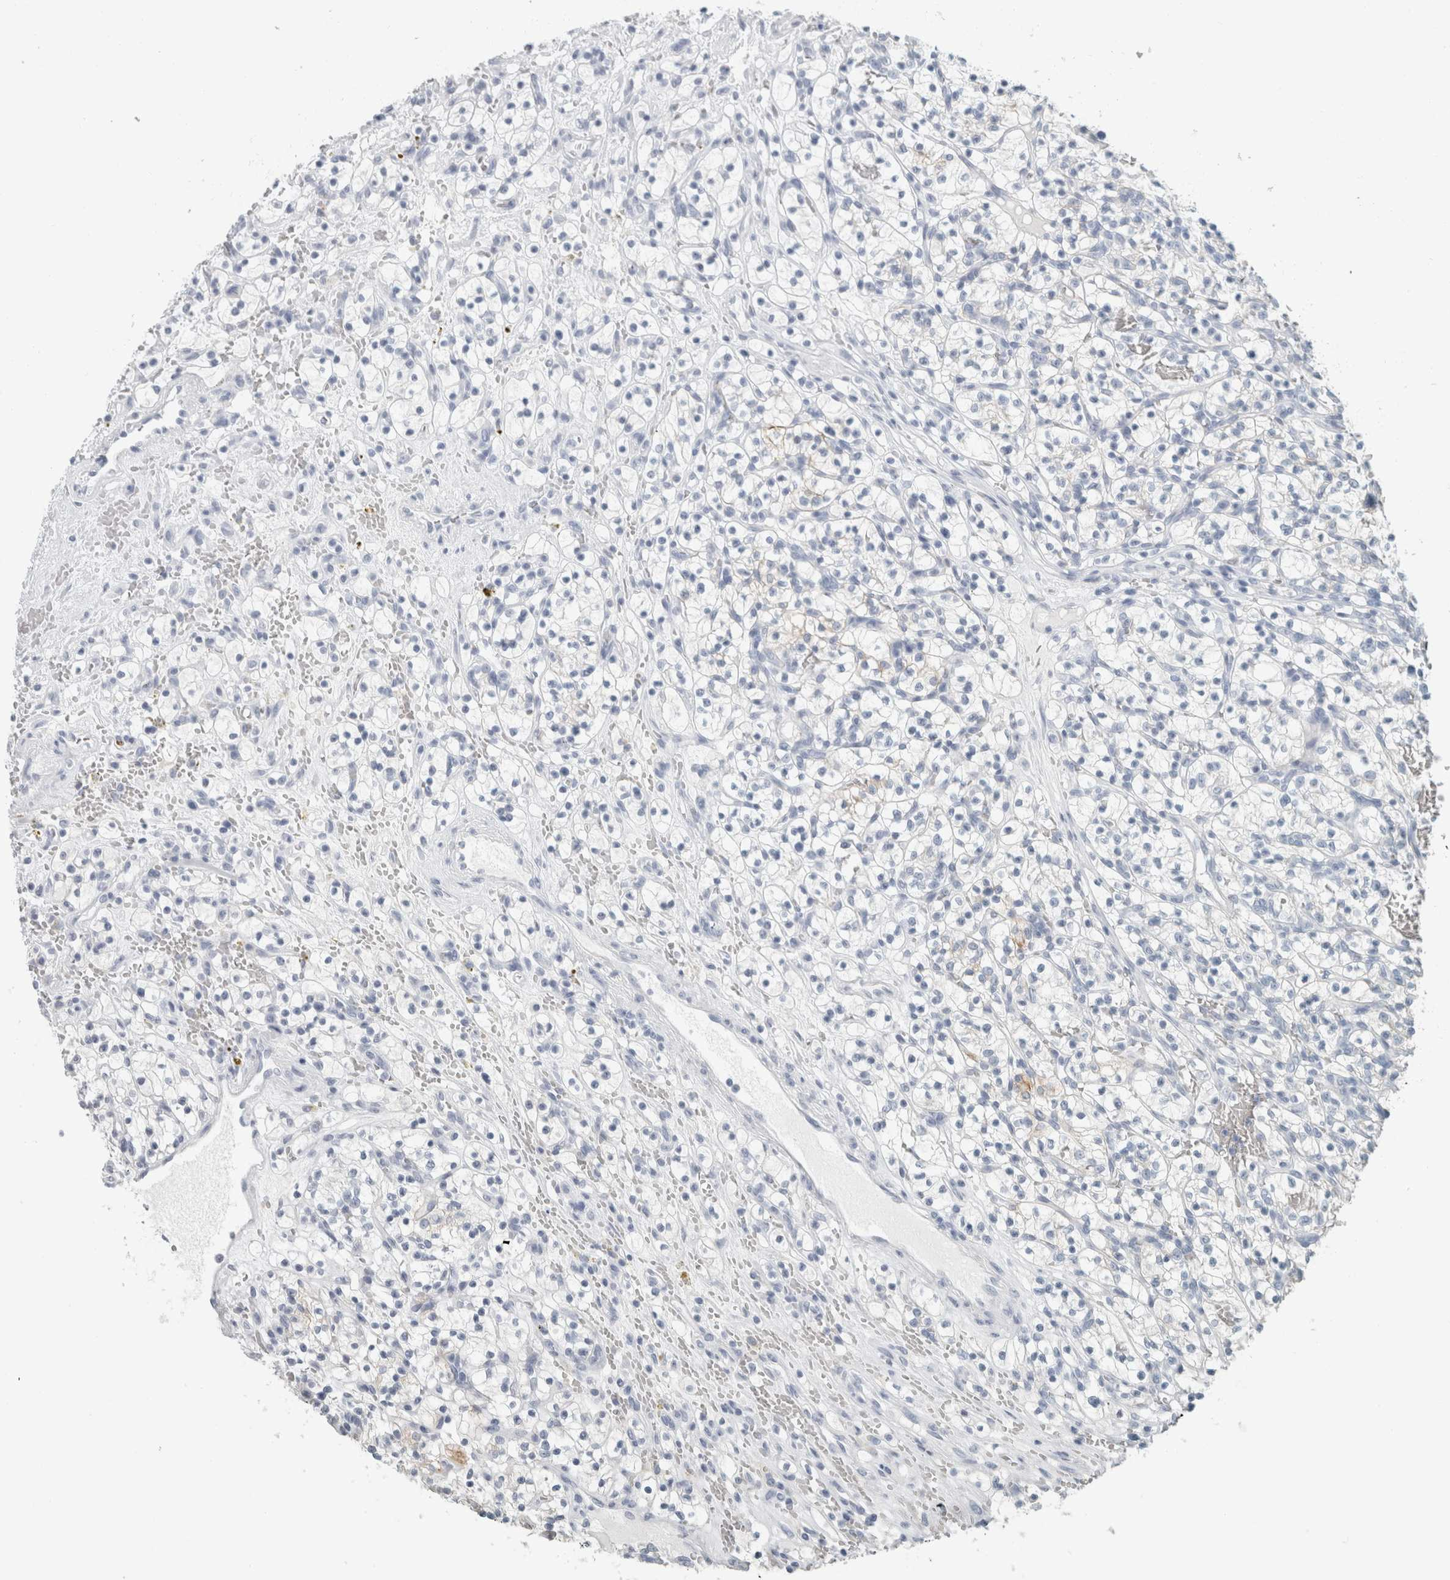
{"staining": {"intensity": "negative", "quantity": "none", "location": "none"}, "tissue": "renal cancer", "cell_type": "Tumor cells", "image_type": "cancer", "snomed": [{"axis": "morphology", "description": "Adenocarcinoma, NOS"}, {"axis": "topography", "description": "Kidney"}], "caption": "This is an IHC image of human renal adenocarcinoma. There is no staining in tumor cells.", "gene": "SLC28A3", "patient": {"sex": "female", "age": 57}}